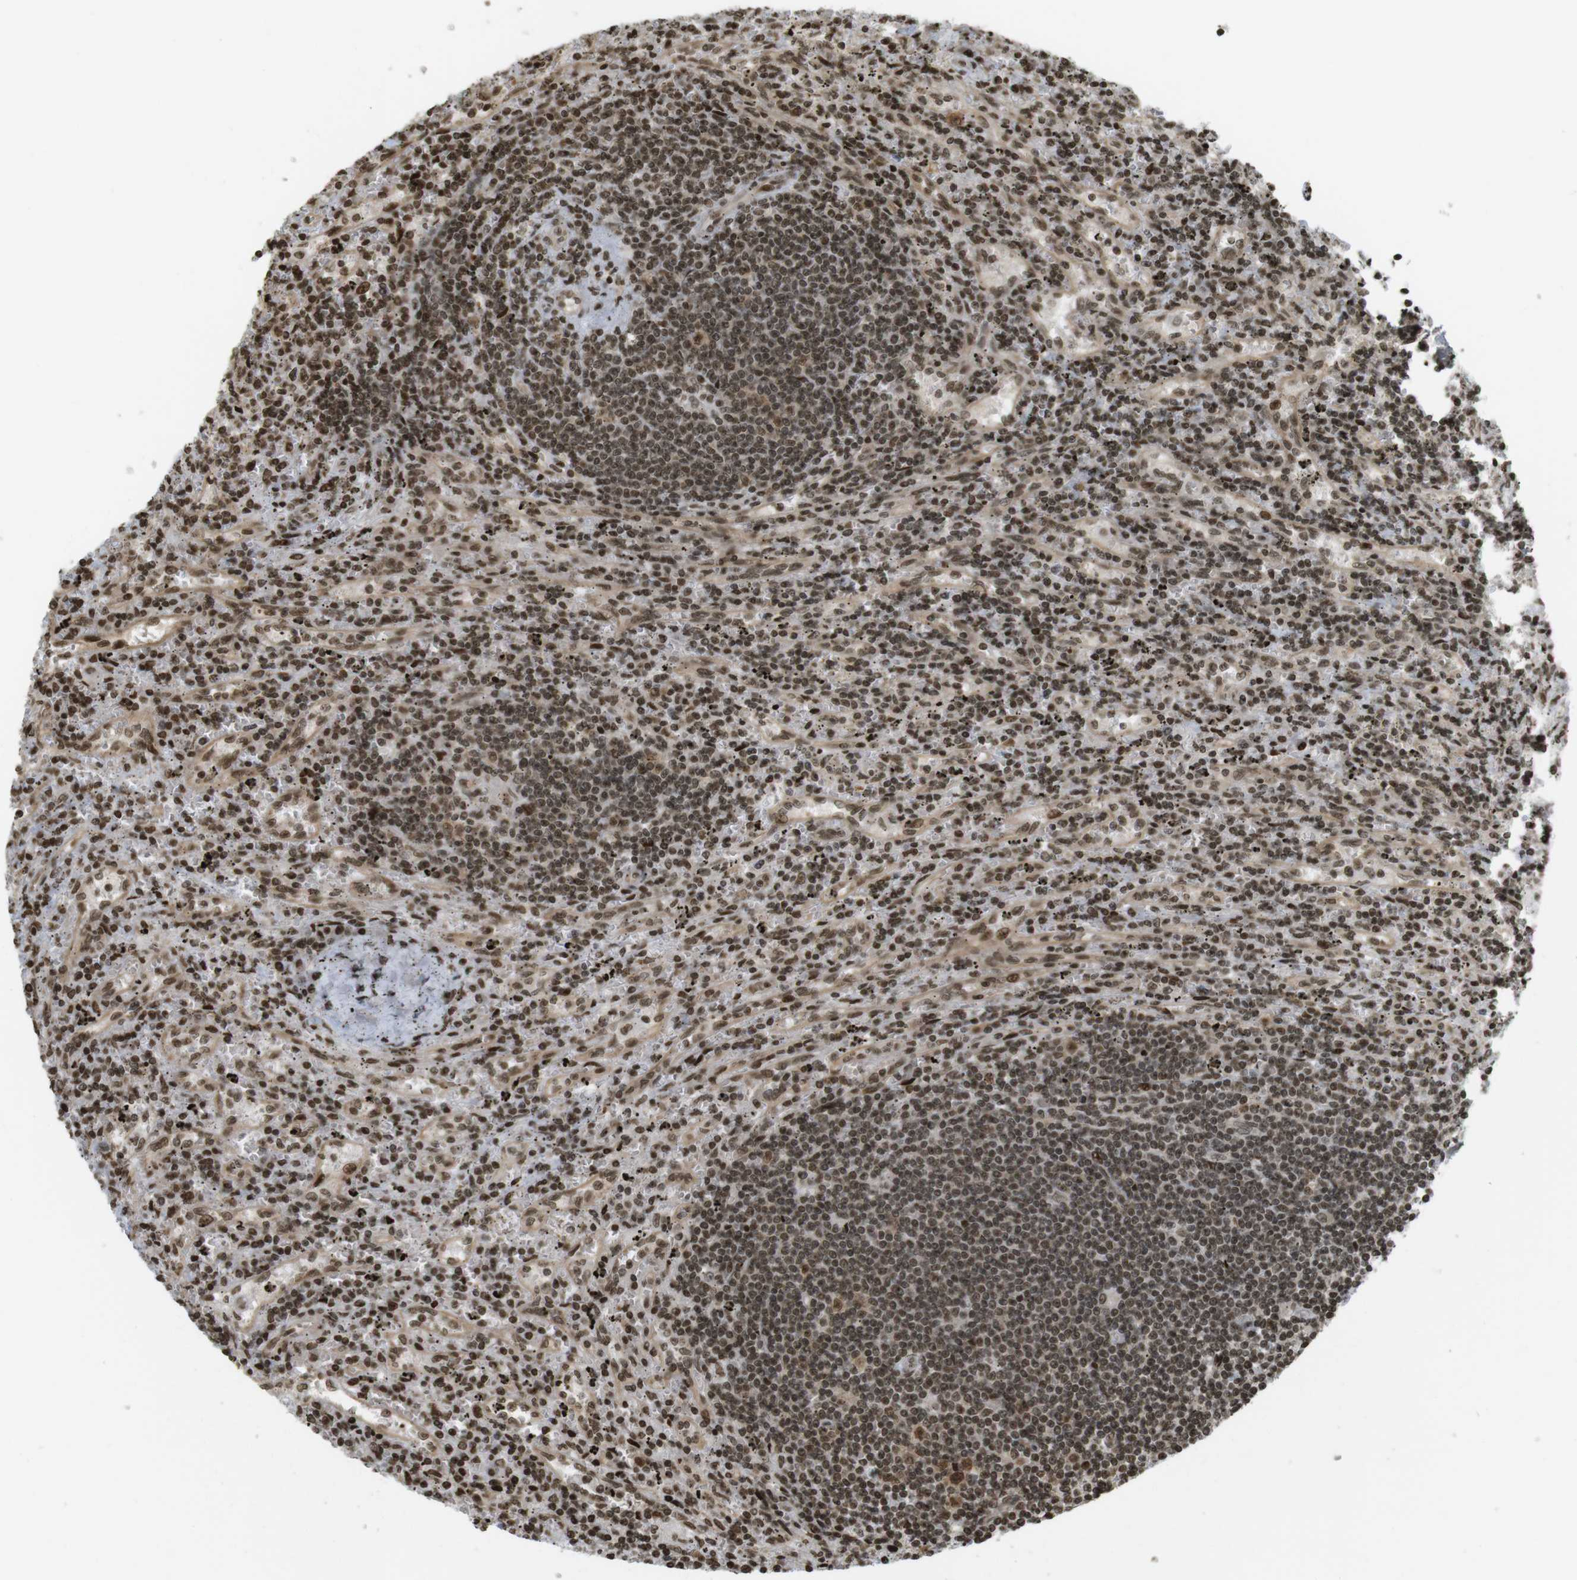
{"staining": {"intensity": "moderate", "quantity": ">75%", "location": "cytoplasmic/membranous,nuclear"}, "tissue": "lymphoma", "cell_type": "Tumor cells", "image_type": "cancer", "snomed": [{"axis": "morphology", "description": "Malignant lymphoma, non-Hodgkin's type, Low grade"}, {"axis": "topography", "description": "Spleen"}], "caption": "IHC histopathology image of lymphoma stained for a protein (brown), which exhibits medium levels of moderate cytoplasmic/membranous and nuclear positivity in approximately >75% of tumor cells.", "gene": "RUVBL2", "patient": {"sex": "male", "age": 76}}